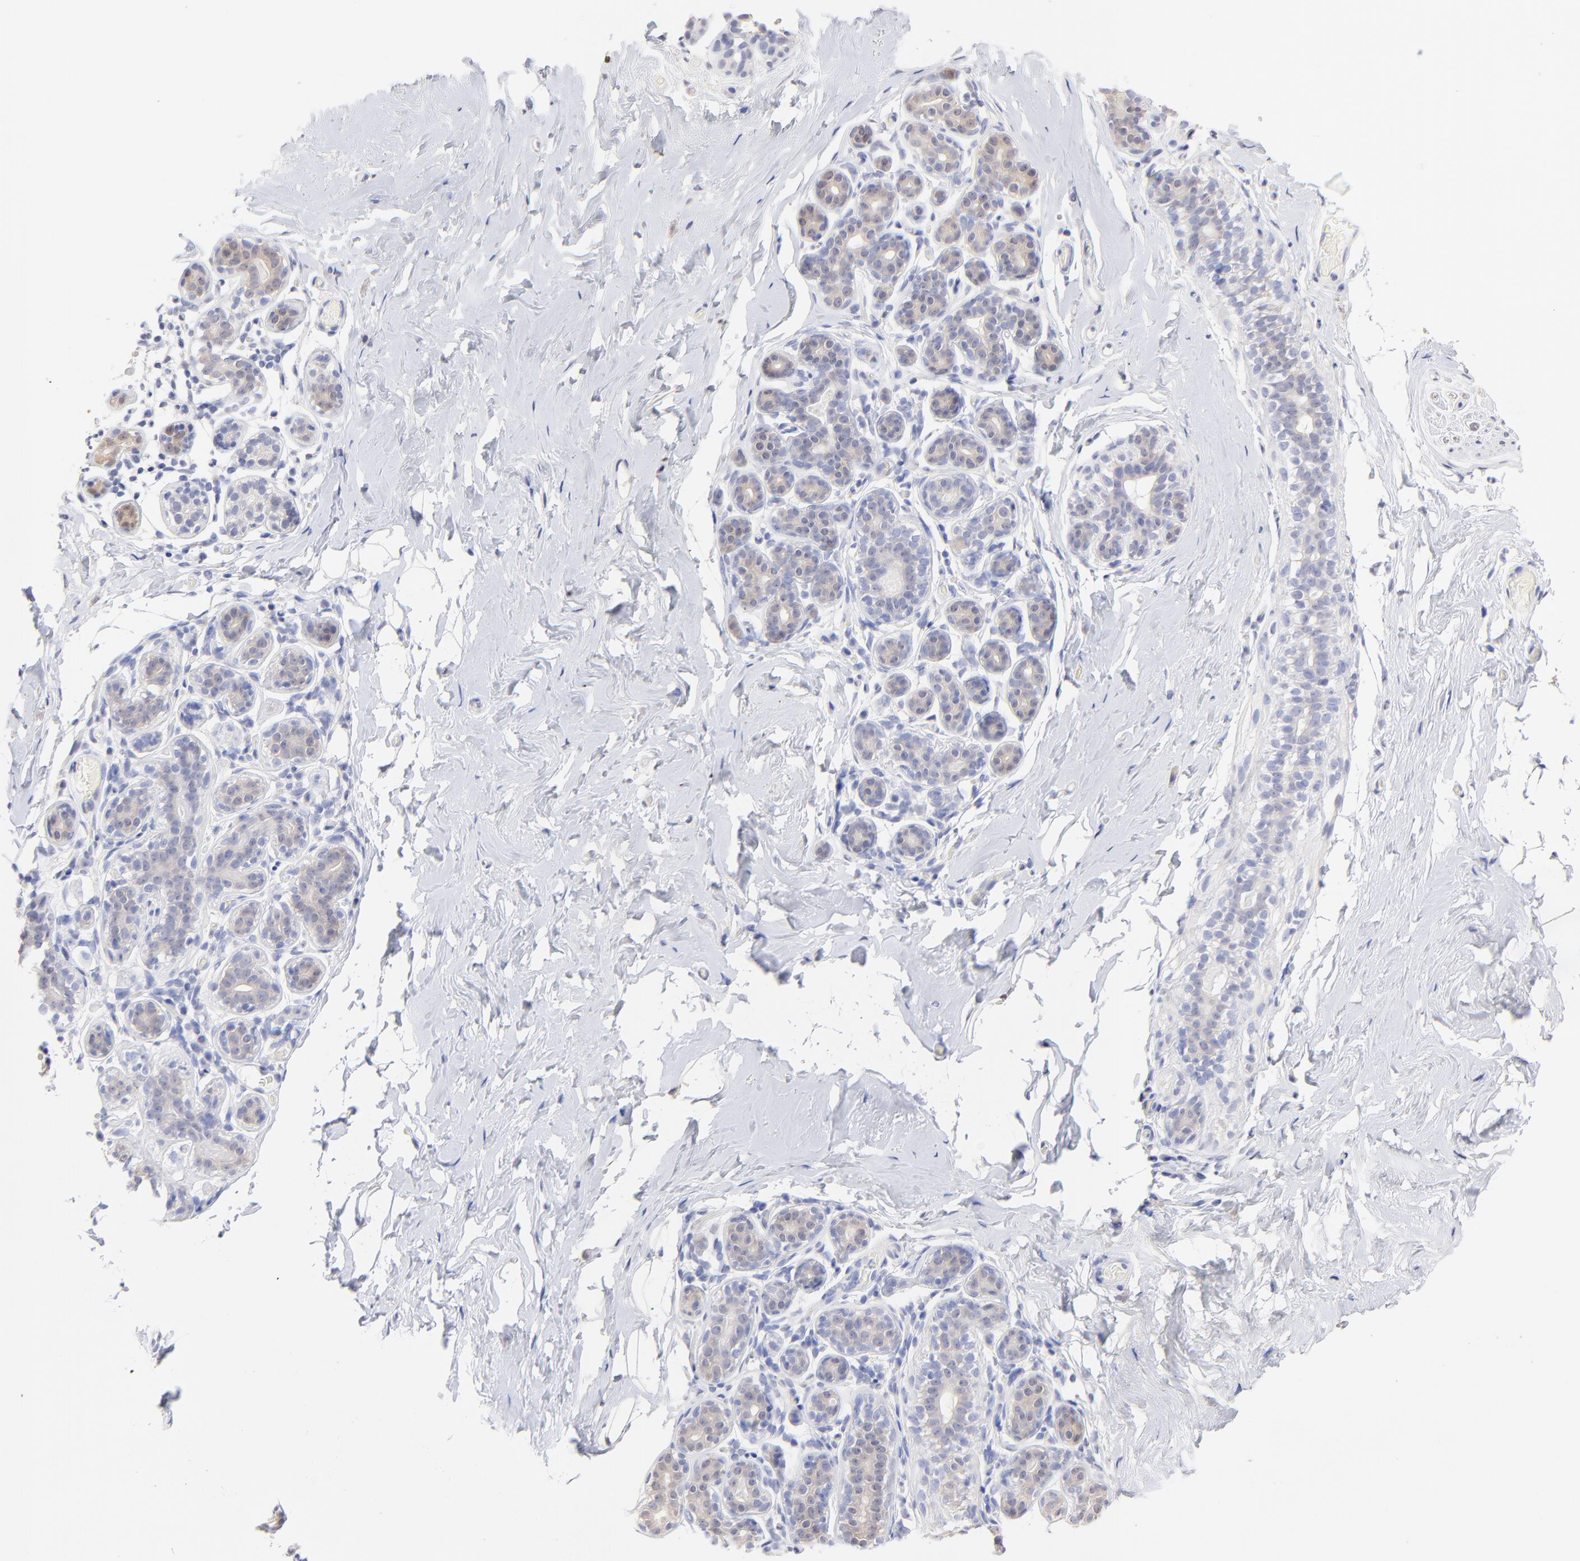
{"staining": {"intensity": "negative", "quantity": "none", "location": "none"}, "tissue": "breast", "cell_type": "Adipocytes", "image_type": "normal", "snomed": [{"axis": "morphology", "description": "Normal tissue, NOS"}, {"axis": "topography", "description": "Breast"}, {"axis": "topography", "description": "Soft tissue"}], "caption": "Benign breast was stained to show a protein in brown. There is no significant staining in adipocytes. The staining is performed using DAB brown chromogen with nuclei counter-stained in using hematoxylin.", "gene": "CFAP57", "patient": {"sex": "female", "age": 75}}